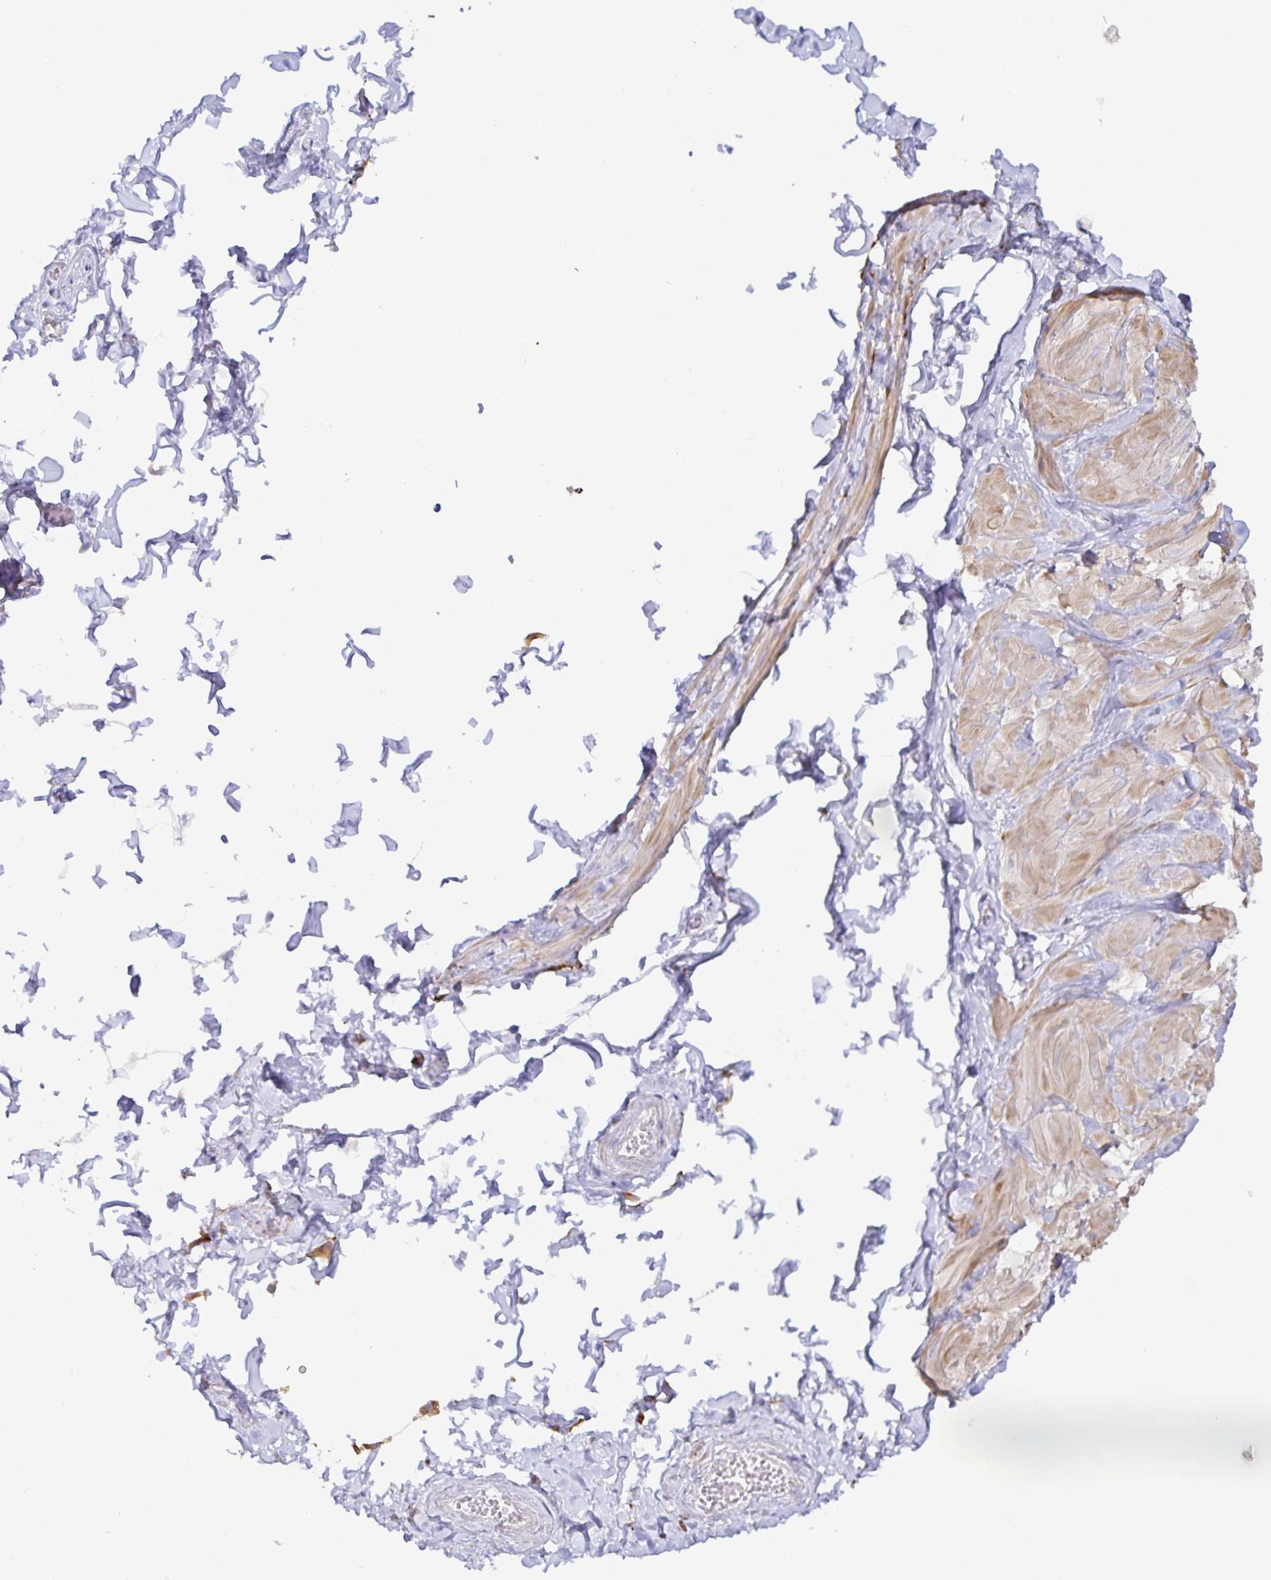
{"staining": {"intensity": "negative", "quantity": "none", "location": "none"}, "tissue": "adipose tissue", "cell_type": "Adipocytes", "image_type": "normal", "snomed": [{"axis": "morphology", "description": "Normal tissue, NOS"}, {"axis": "topography", "description": "Soft tissue"}, {"axis": "topography", "description": "Adipose tissue"}, {"axis": "topography", "description": "Vascular tissue"}, {"axis": "topography", "description": "Peripheral nerve tissue"}], "caption": "Immunohistochemistry (IHC) micrograph of unremarkable adipose tissue: human adipose tissue stained with DAB exhibits no significant protein positivity in adipocytes.", "gene": "SPAG4", "patient": {"sex": "male", "age": 29}}